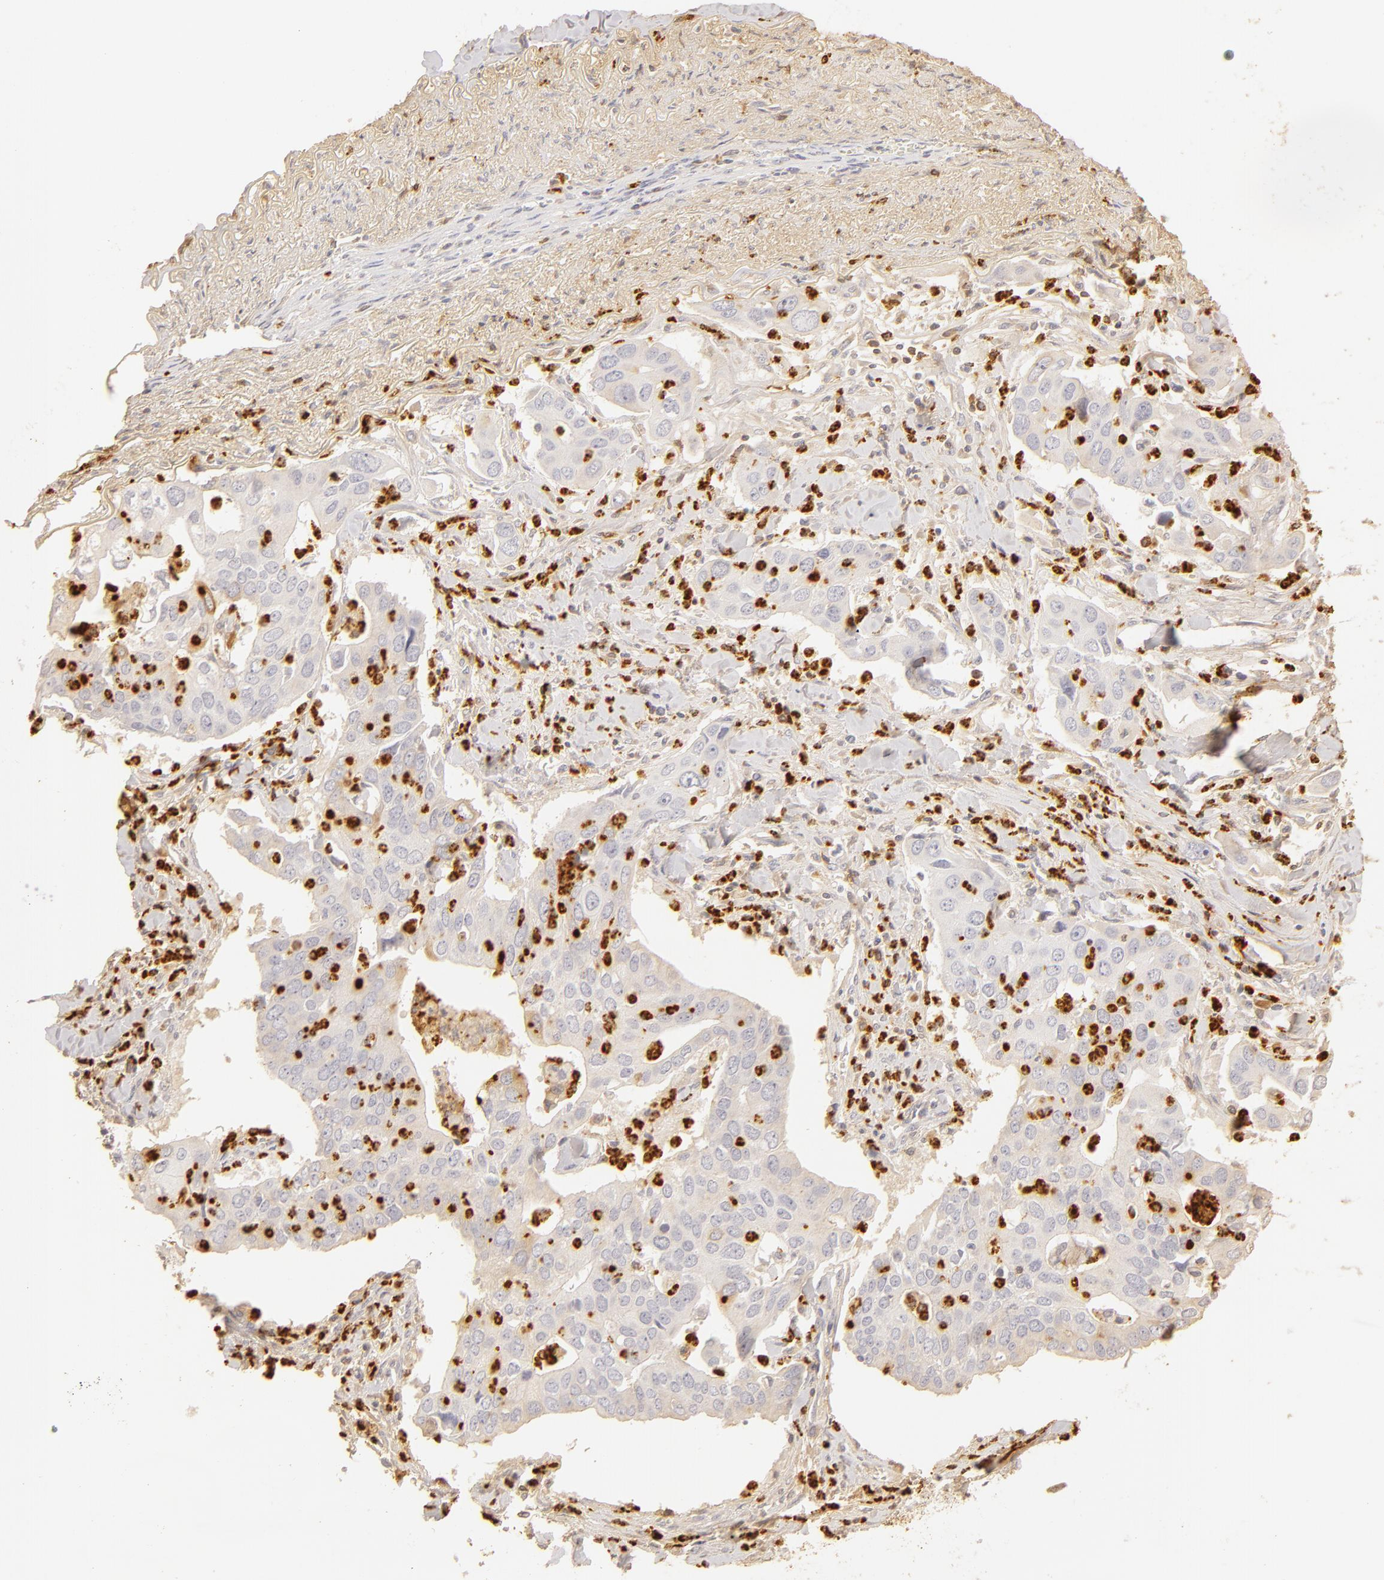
{"staining": {"intensity": "moderate", "quantity": "<25%", "location": "cytoplasmic/membranous"}, "tissue": "lung cancer", "cell_type": "Tumor cells", "image_type": "cancer", "snomed": [{"axis": "morphology", "description": "Adenocarcinoma, NOS"}, {"axis": "topography", "description": "Lung"}], "caption": "Protein expression analysis of adenocarcinoma (lung) reveals moderate cytoplasmic/membranous staining in approximately <25% of tumor cells.", "gene": "C1R", "patient": {"sex": "male", "age": 48}}